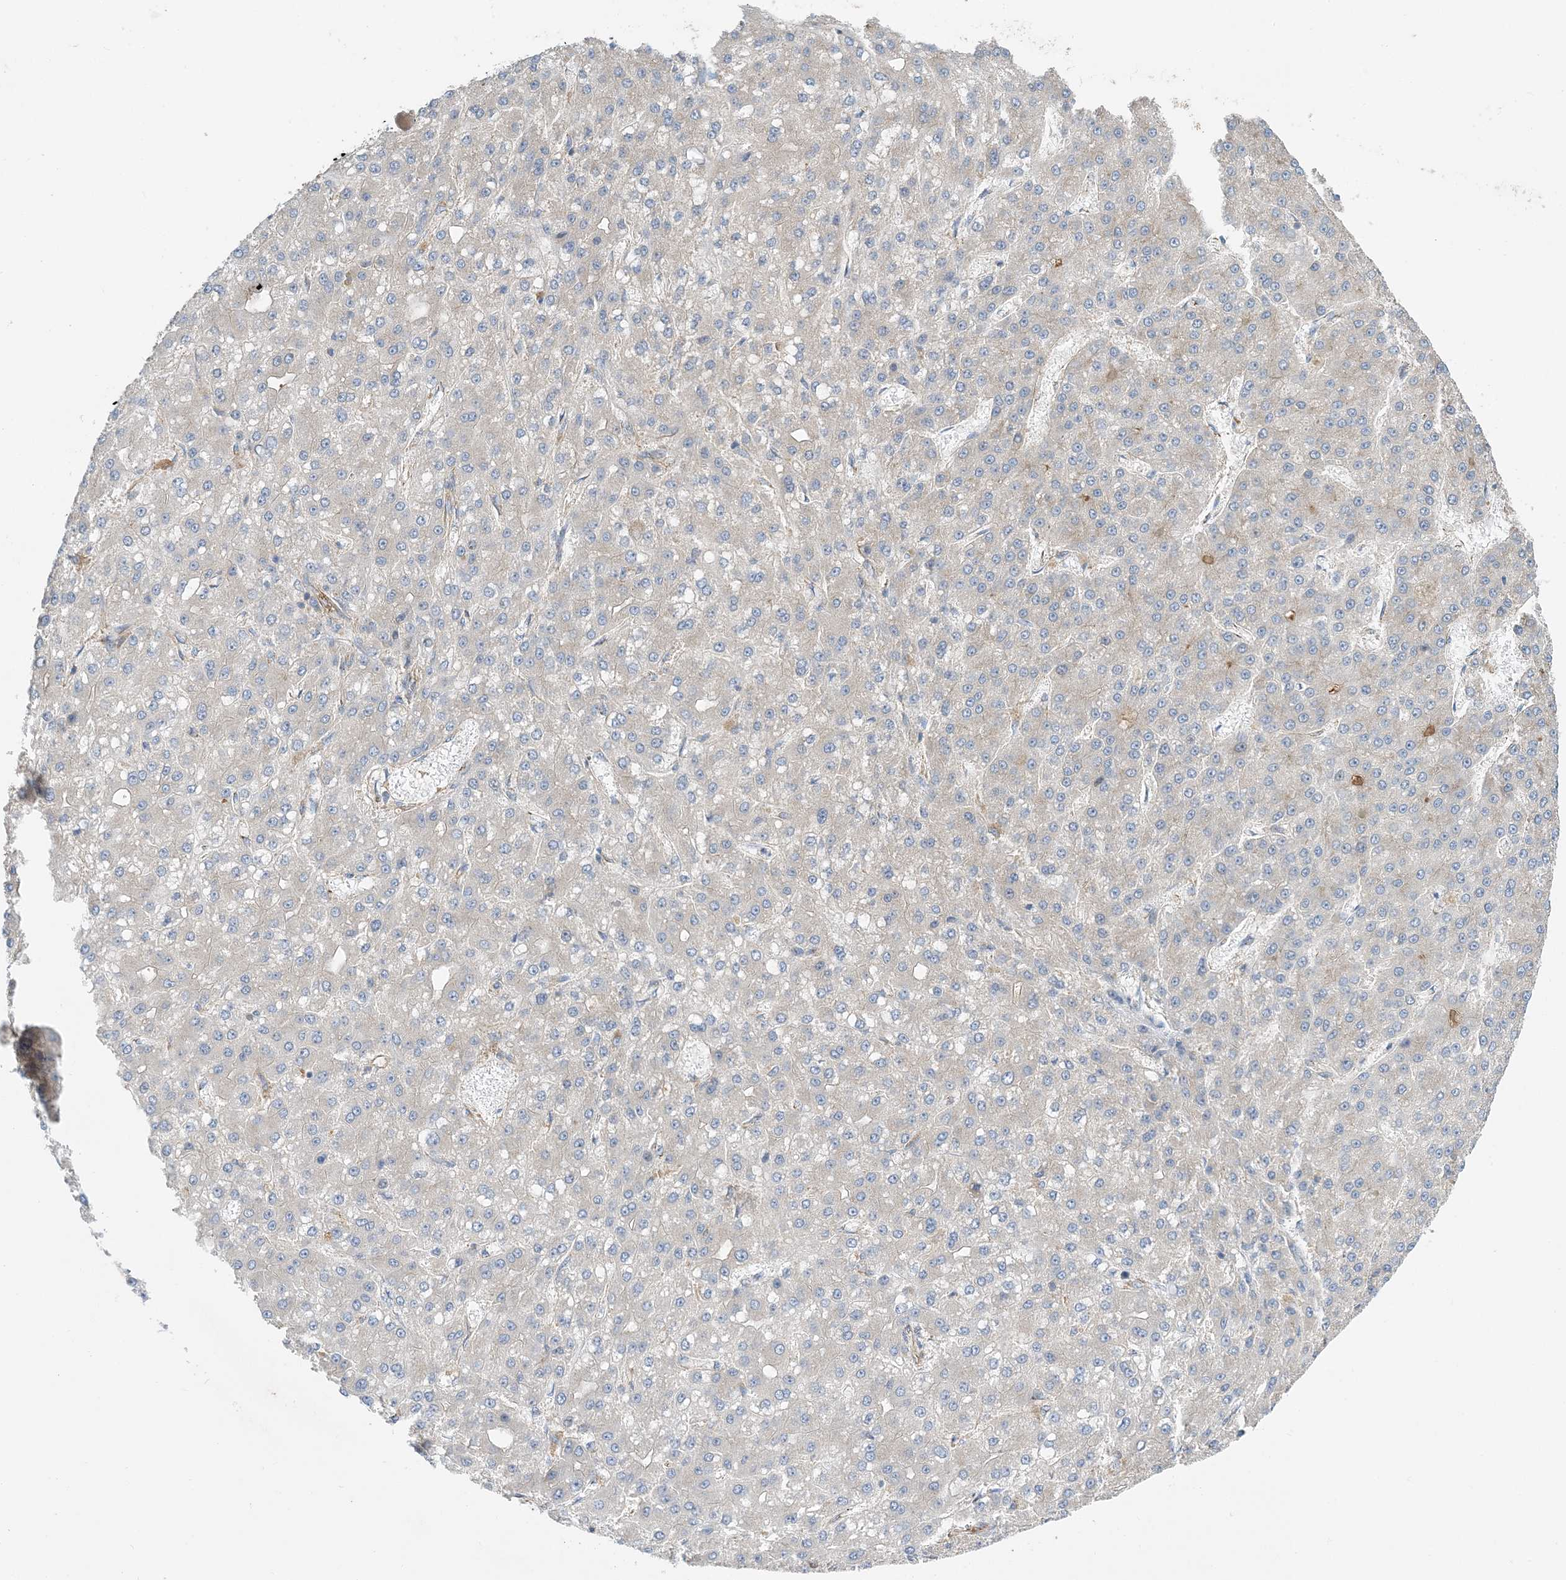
{"staining": {"intensity": "negative", "quantity": "none", "location": "none"}, "tissue": "liver cancer", "cell_type": "Tumor cells", "image_type": "cancer", "snomed": [{"axis": "morphology", "description": "Carcinoma, Hepatocellular, NOS"}, {"axis": "topography", "description": "Liver"}], "caption": "Tumor cells are negative for protein expression in human liver cancer (hepatocellular carcinoma).", "gene": "SIDT1", "patient": {"sex": "male", "age": 67}}